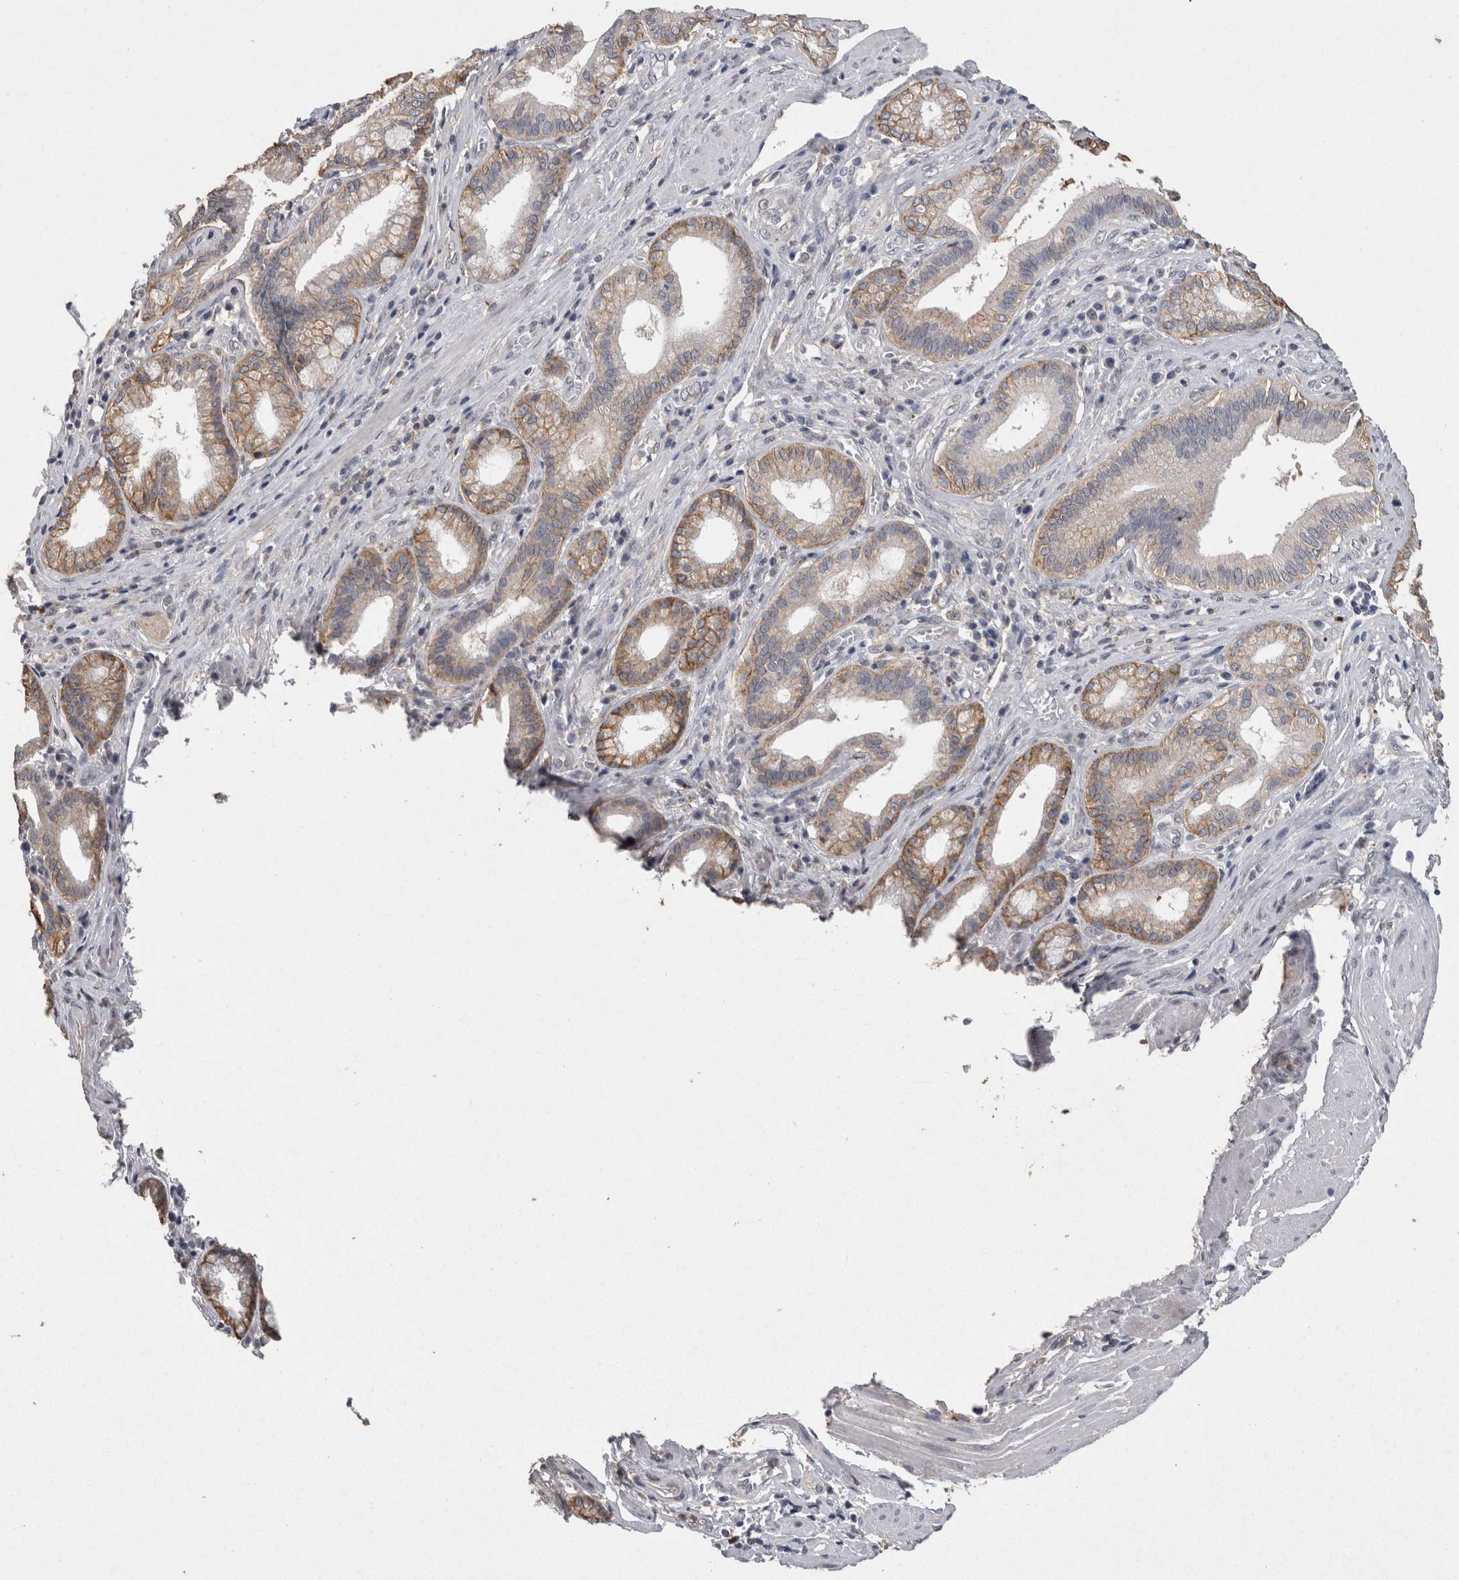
{"staining": {"intensity": "moderate", "quantity": ">75%", "location": "cytoplasmic/membranous"}, "tissue": "pancreatic cancer", "cell_type": "Tumor cells", "image_type": "cancer", "snomed": [{"axis": "morphology", "description": "Adenocarcinoma, NOS"}, {"axis": "topography", "description": "Pancreas"}], "caption": "Moderate cytoplasmic/membranous staining is identified in approximately >75% of tumor cells in pancreatic adenocarcinoma. Immunohistochemistry stains the protein in brown and the nuclei are stained blue.", "gene": "CNTFR", "patient": {"sex": "female", "age": 75}}